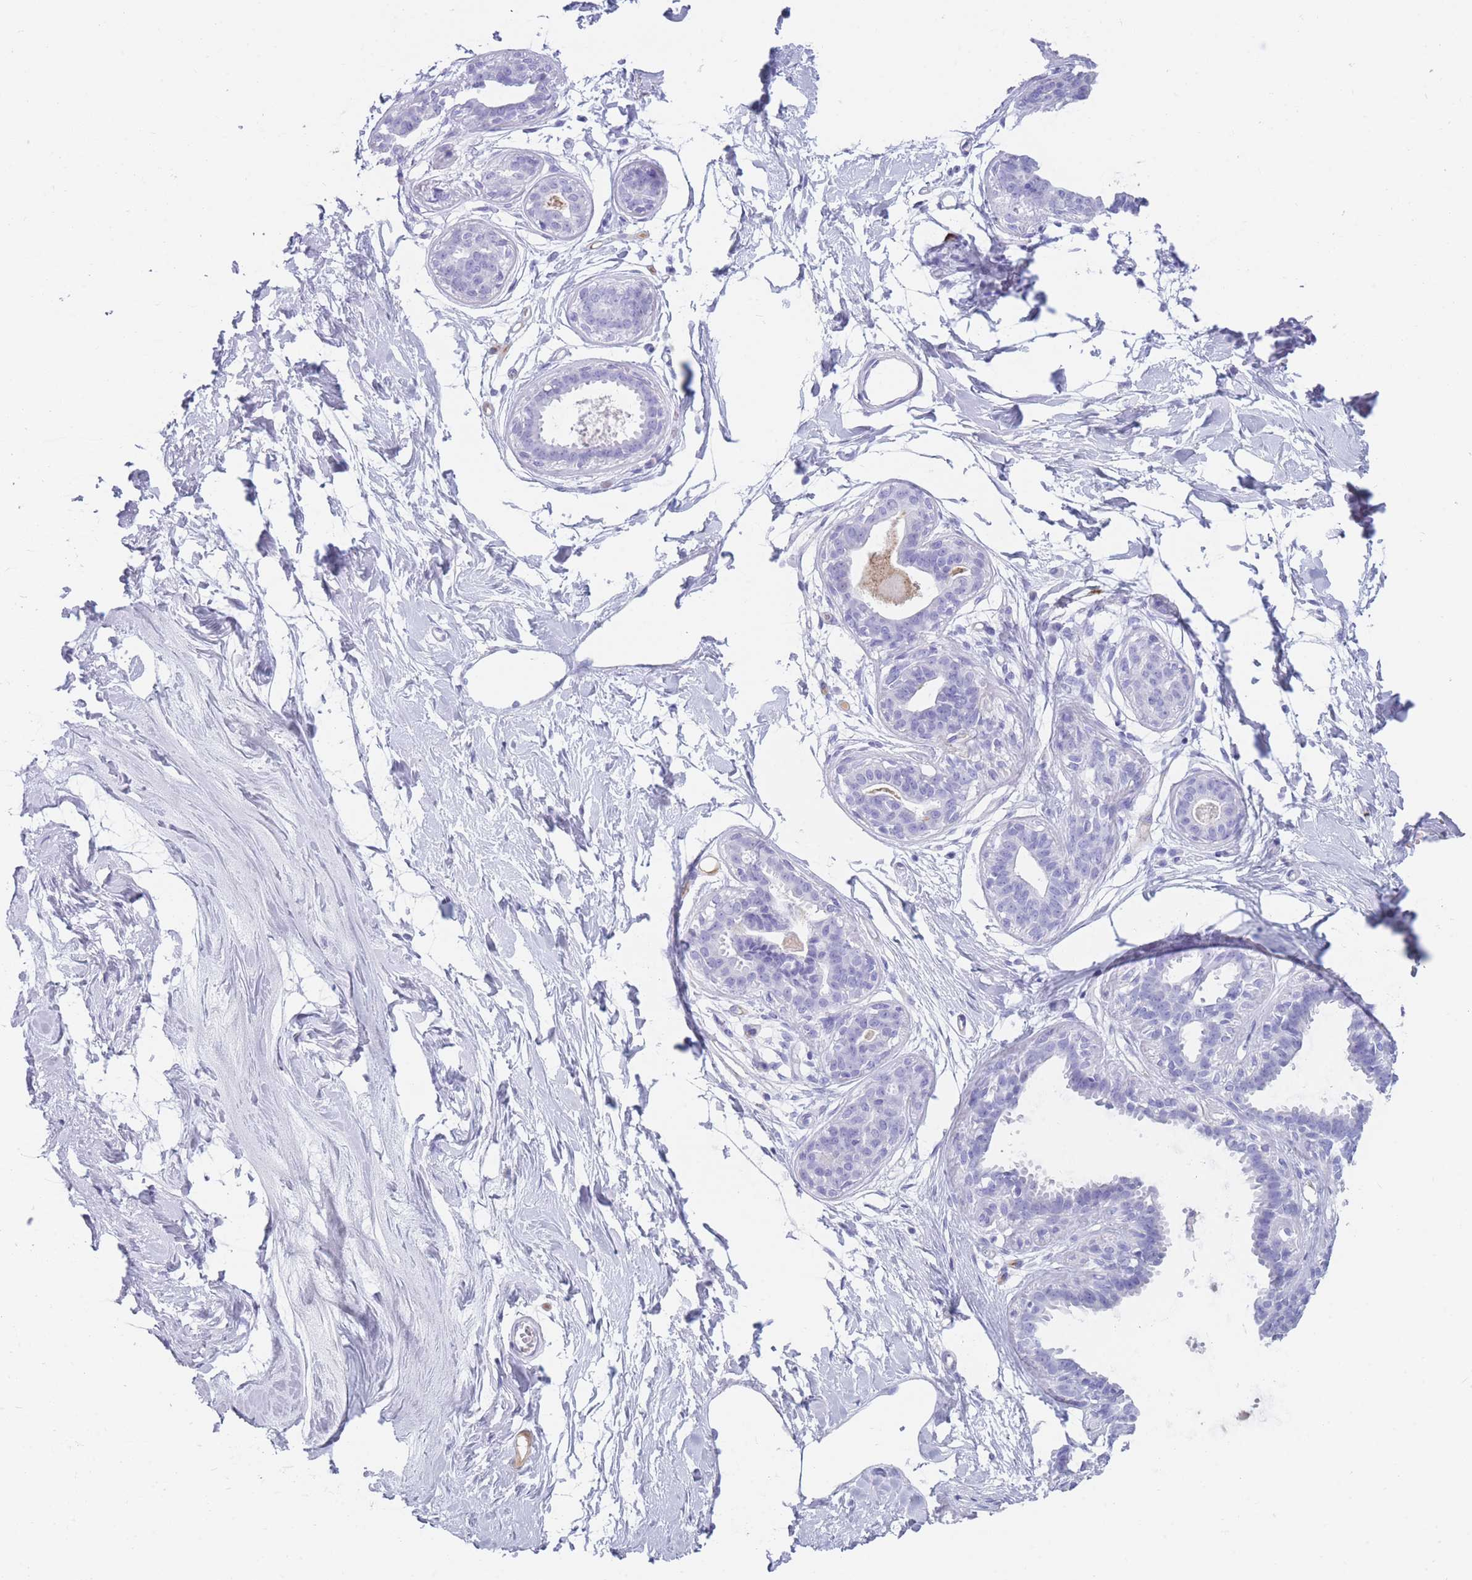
{"staining": {"intensity": "negative", "quantity": "none", "location": "none"}, "tissue": "breast", "cell_type": "Adipocytes", "image_type": "normal", "snomed": [{"axis": "morphology", "description": "Normal tissue, NOS"}, {"axis": "topography", "description": "Breast"}], "caption": "Immunohistochemical staining of benign human breast shows no significant positivity in adipocytes. (DAB immunohistochemistry (IHC) visualized using brightfield microscopy, high magnification).", "gene": "TNFSF11", "patient": {"sex": "female", "age": 45}}